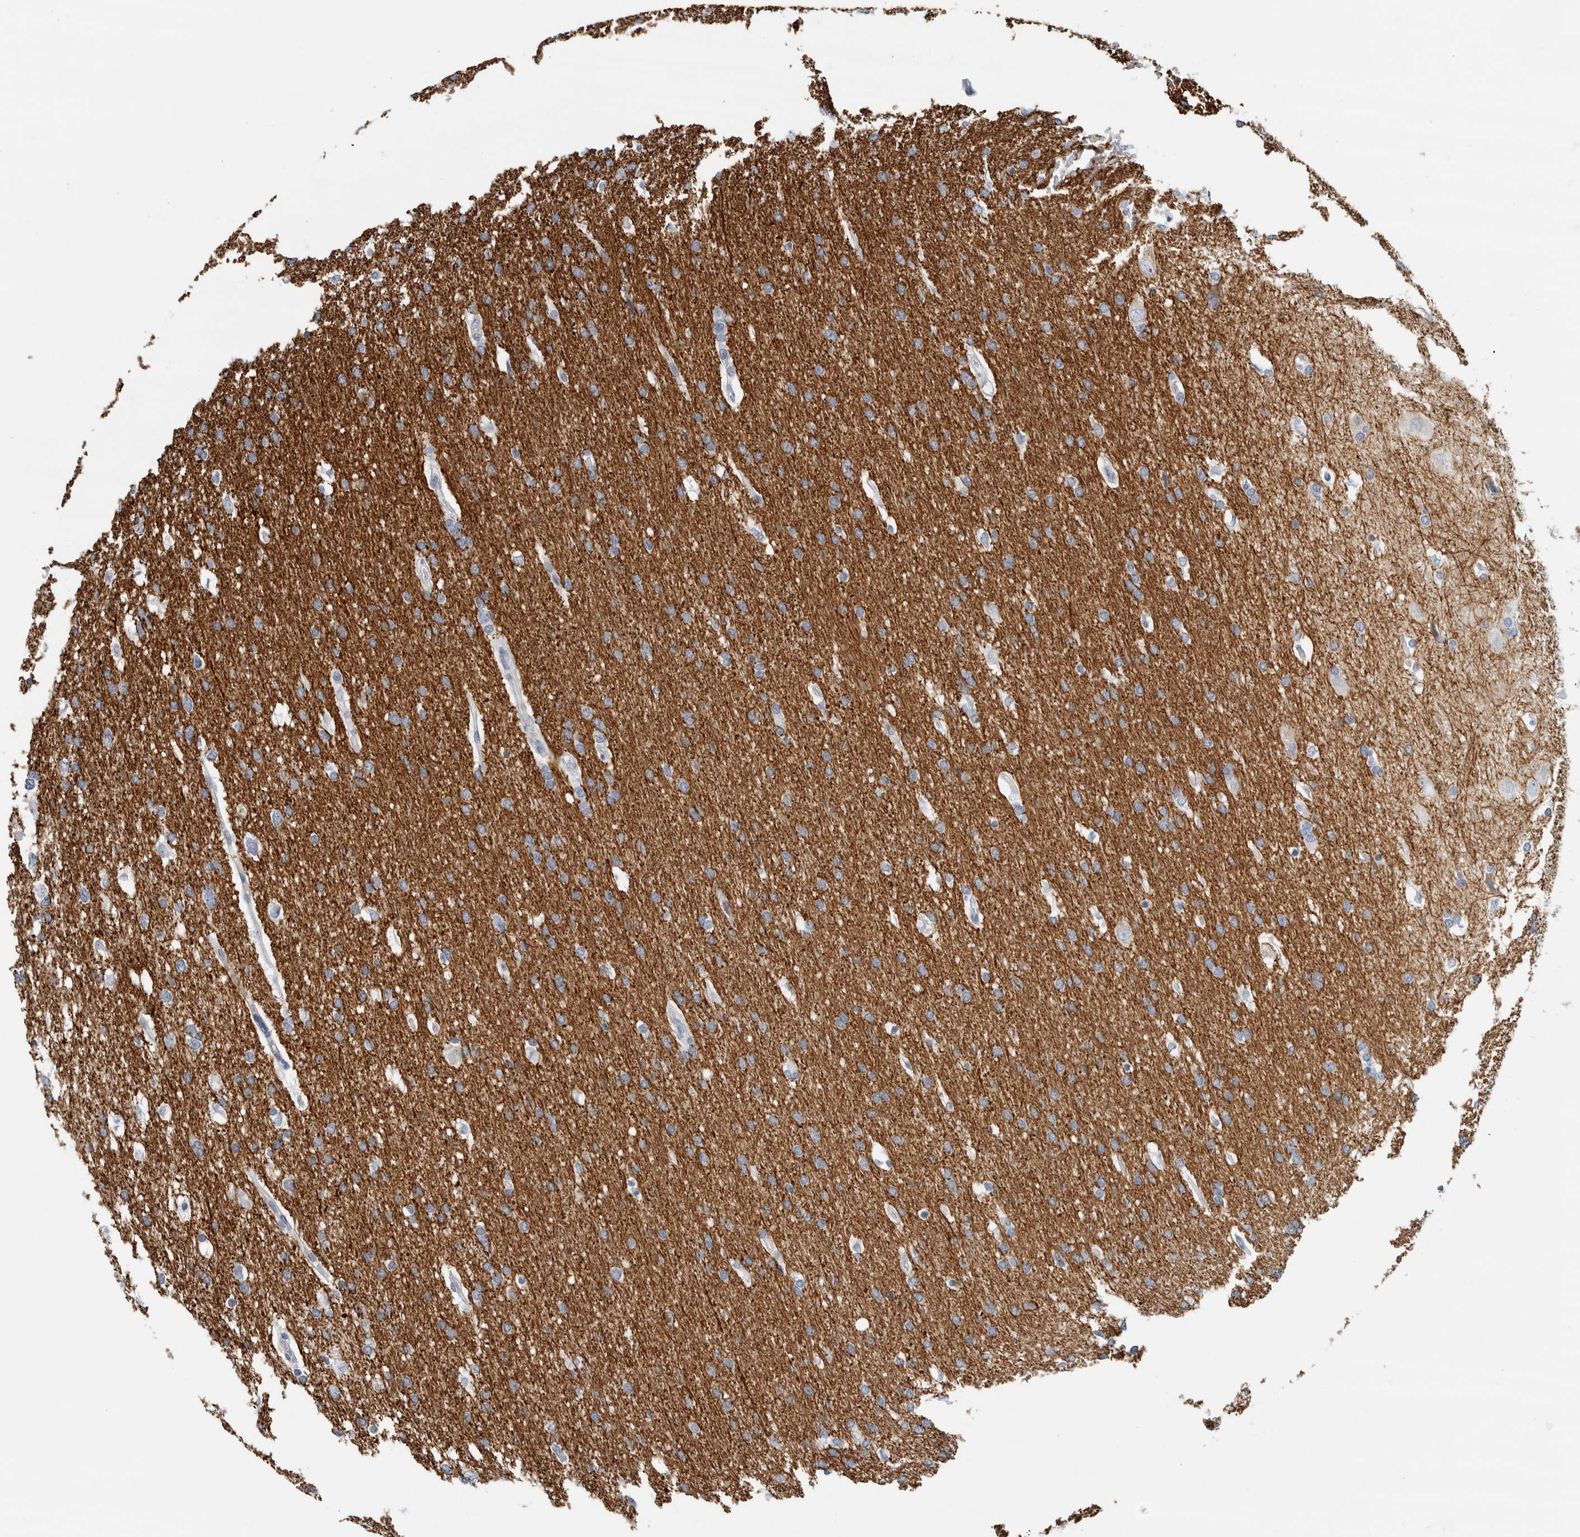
{"staining": {"intensity": "negative", "quantity": "none", "location": "none"}, "tissue": "glioma", "cell_type": "Tumor cells", "image_type": "cancer", "snomed": [{"axis": "morphology", "description": "Glioma, malignant, Low grade"}, {"axis": "topography", "description": "Brain"}], "caption": "High power microscopy photomicrograph of an immunohistochemistry photomicrograph of glioma, revealing no significant expression in tumor cells.", "gene": "NEFM", "patient": {"sex": "female", "age": 37}}